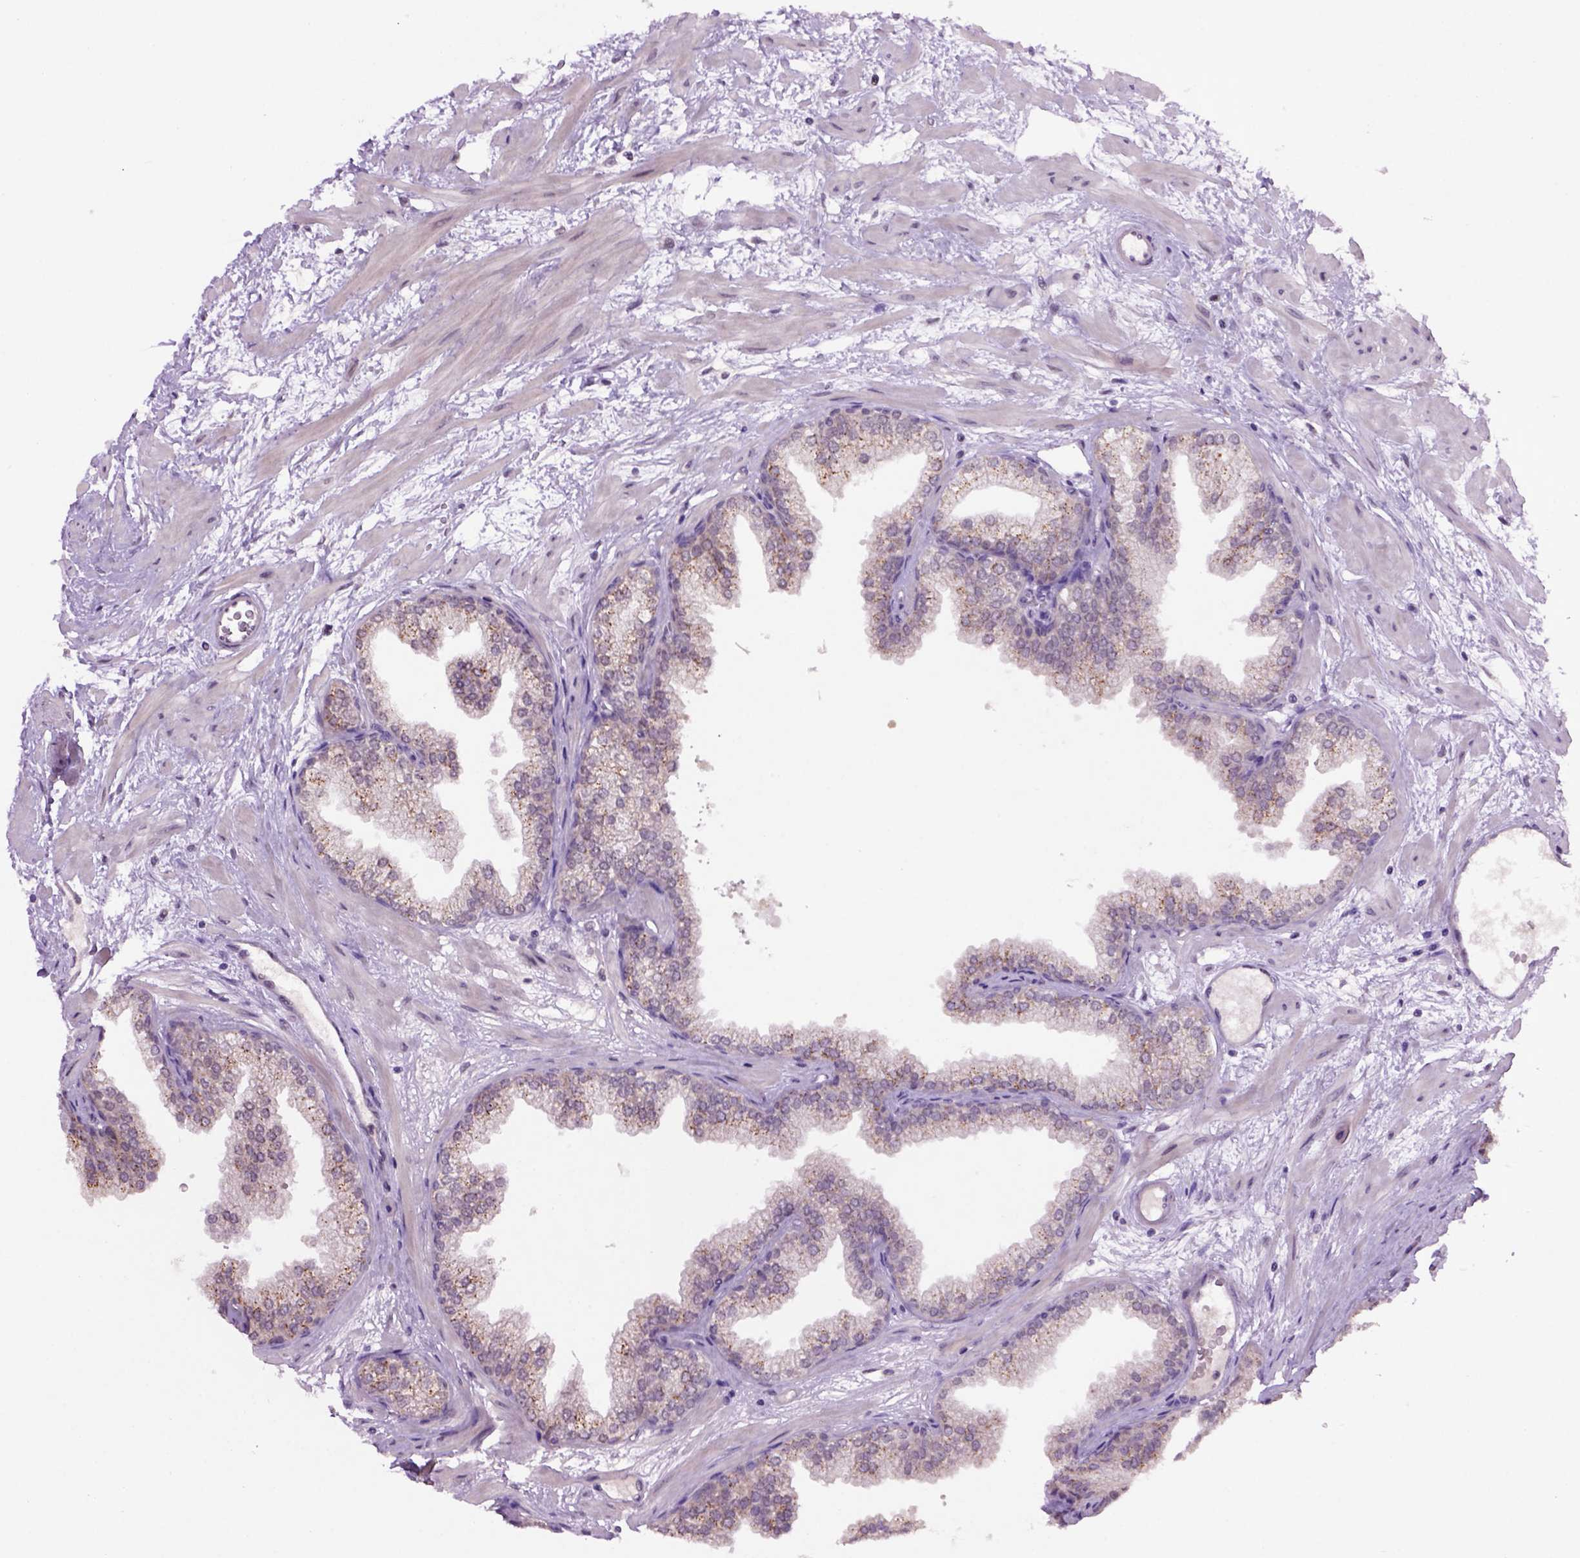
{"staining": {"intensity": "negative", "quantity": "none", "location": "none"}, "tissue": "prostate", "cell_type": "Glandular cells", "image_type": "normal", "snomed": [{"axis": "morphology", "description": "Normal tissue, NOS"}, {"axis": "topography", "description": "Prostate"}], "caption": "This is a histopathology image of immunohistochemistry staining of unremarkable prostate, which shows no positivity in glandular cells. (Immunohistochemistry, brightfield microscopy, high magnification).", "gene": "RAB43", "patient": {"sex": "male", "age": 37}}